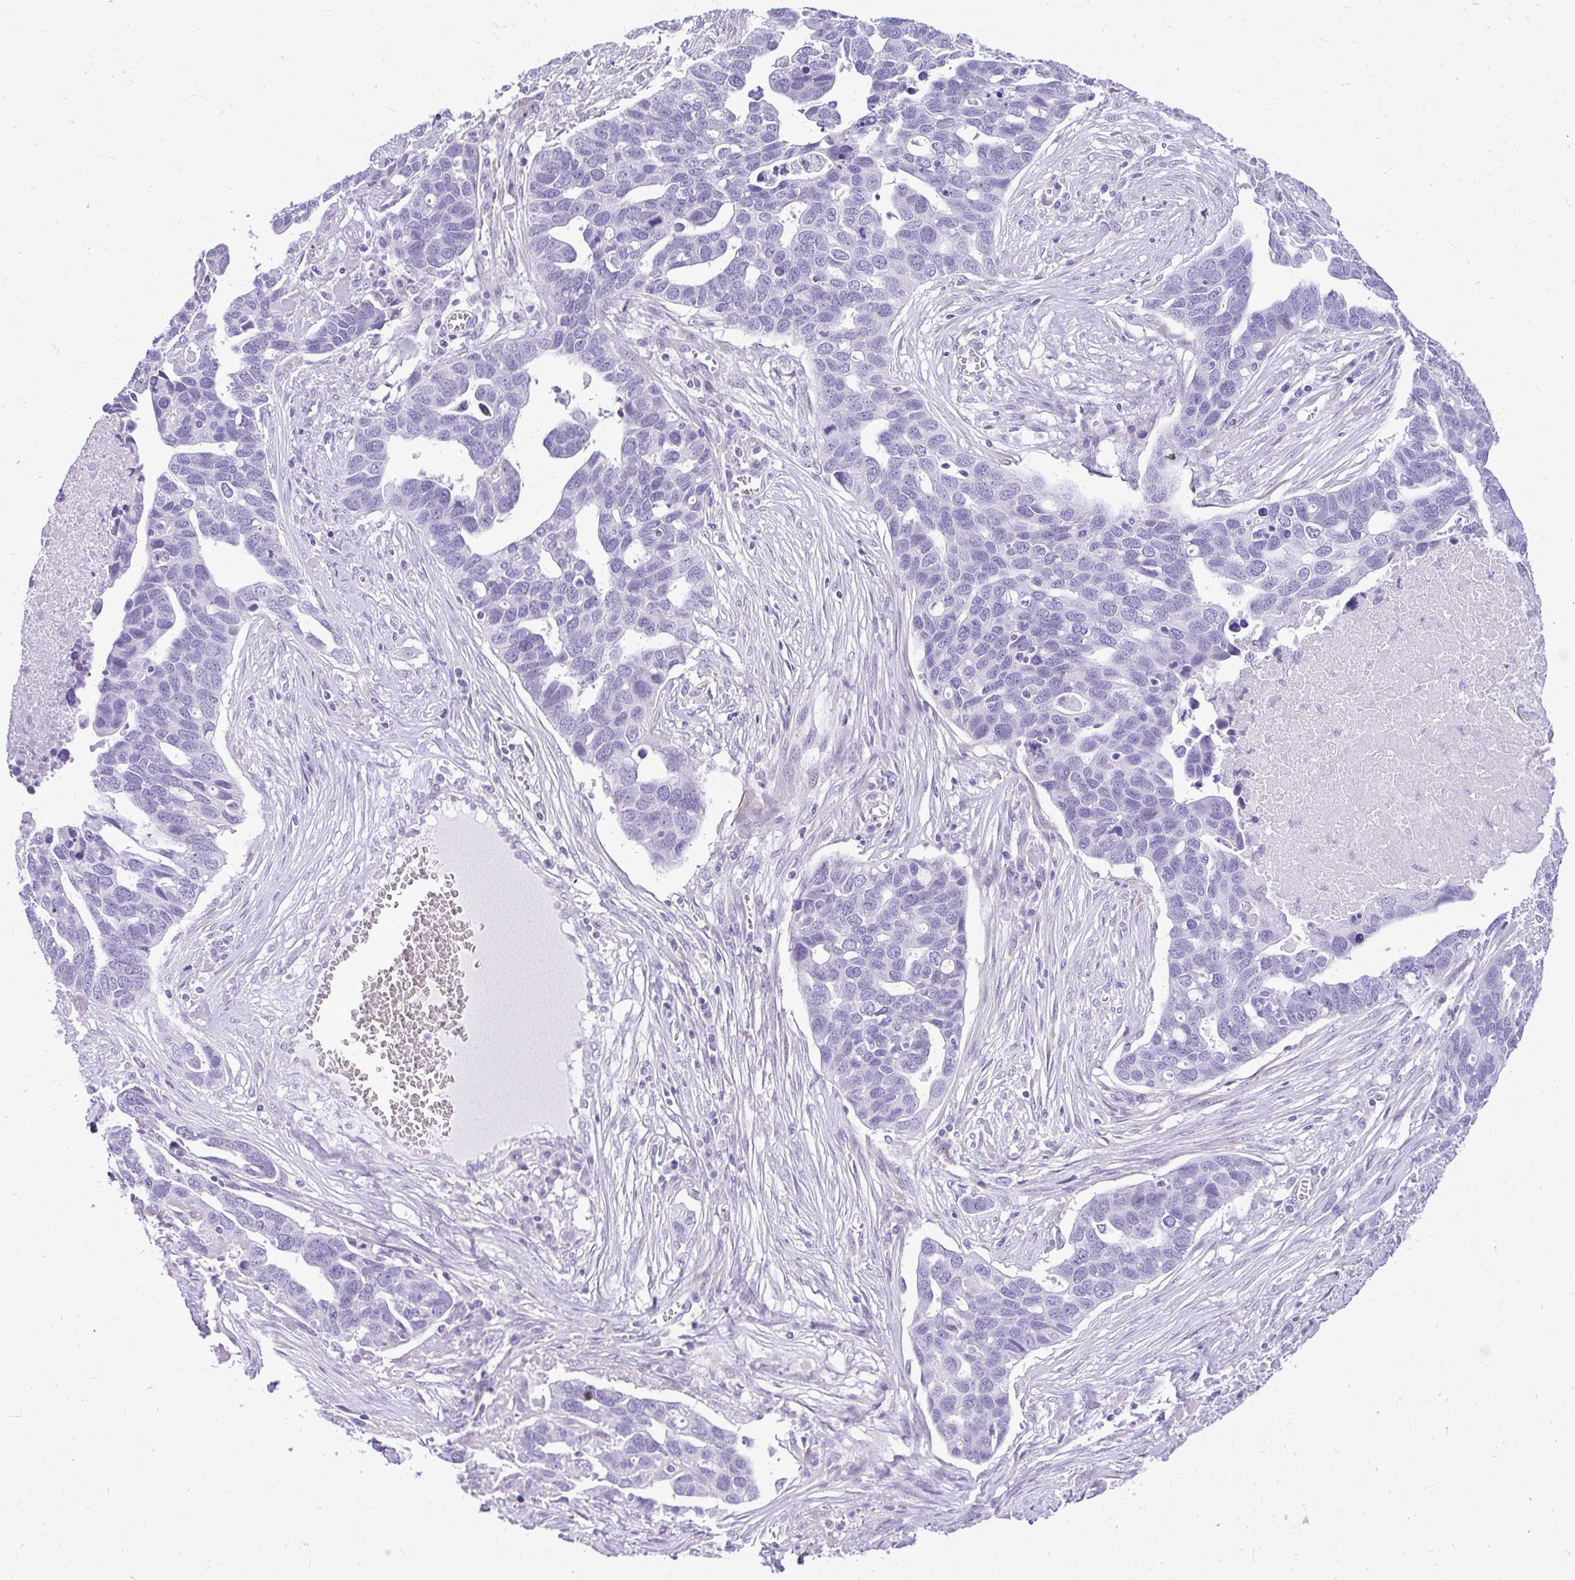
{"staining": {"intensity": "negative", "quantity": "none", "location": "none"}, "tissue": "ovarian cancer", "cell_type": "Tumor cells", "image_type": "cancer", "snomed": [{"axis": "morphology", "description": "Cystadenocarcinoma, serous, NOS"}, {"axis": "topography", "description": "Ovary"}], "caption": "Immunohistochemical staining of human serous cystadenocarcinoma (ovarian) shows no significant expression in tumor cells.", "gene": "PRAP1", "patient": {"sex": "female", "age": 54}}